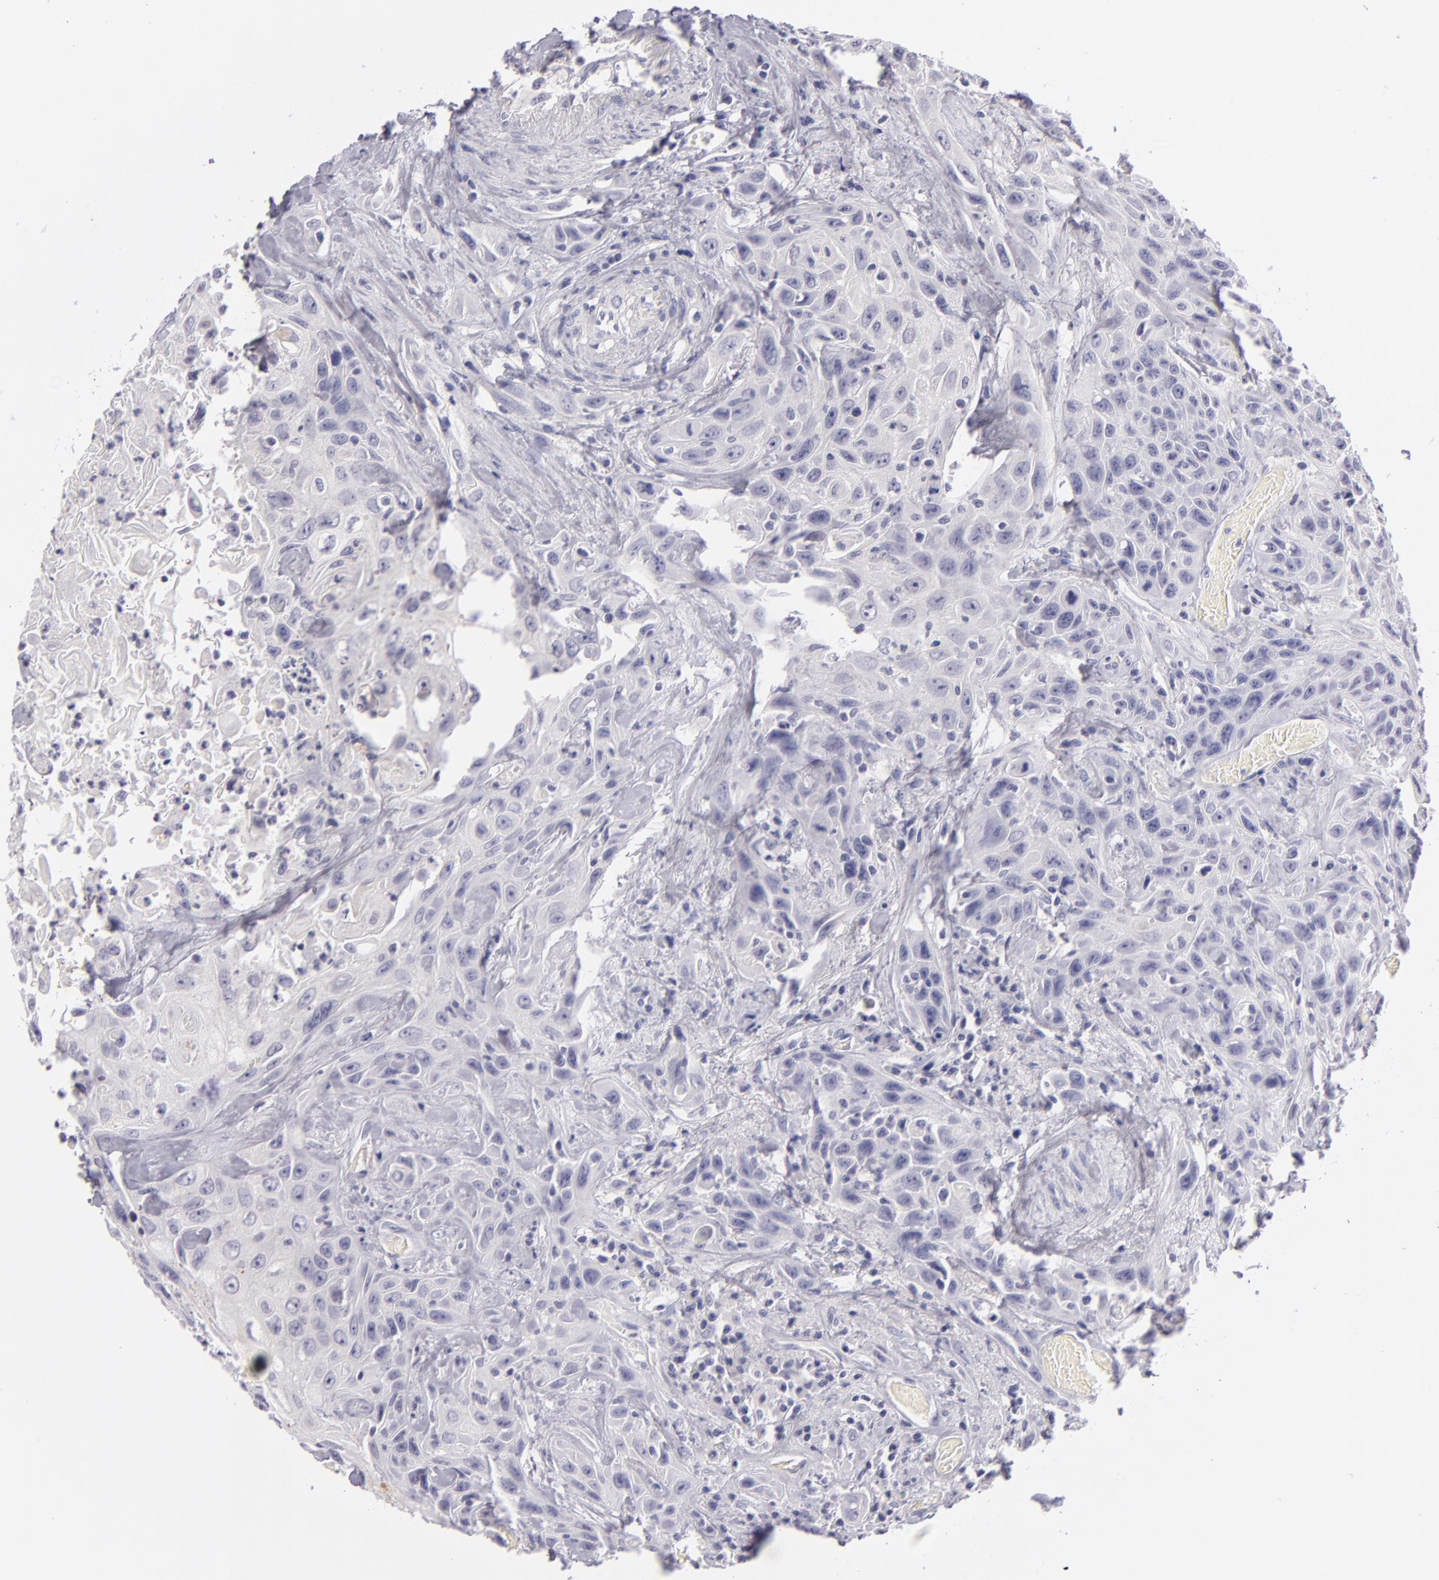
{"staining": {"intensity": "negative", "quantity": "none", "location": "none"}, "tissue": "urothelial cancer", "cell_type": "Tumor cells", "image_type": "cancer", "snomed": [{"axis": "morphology", "description": "Urothelial carcinoma, High grade"}, {"axis": "topography", "description": "Urinary bladder"}], "caption": "Immunohistochemistry (IHC) photomicrograph of neoplastic tissue: human urothelial carcinoma (high-grade) stained with DAB shows no significant protein staining in tumor cells.", "gene": "TNNC1", "patient": {"sex": "female", "age": 84}}